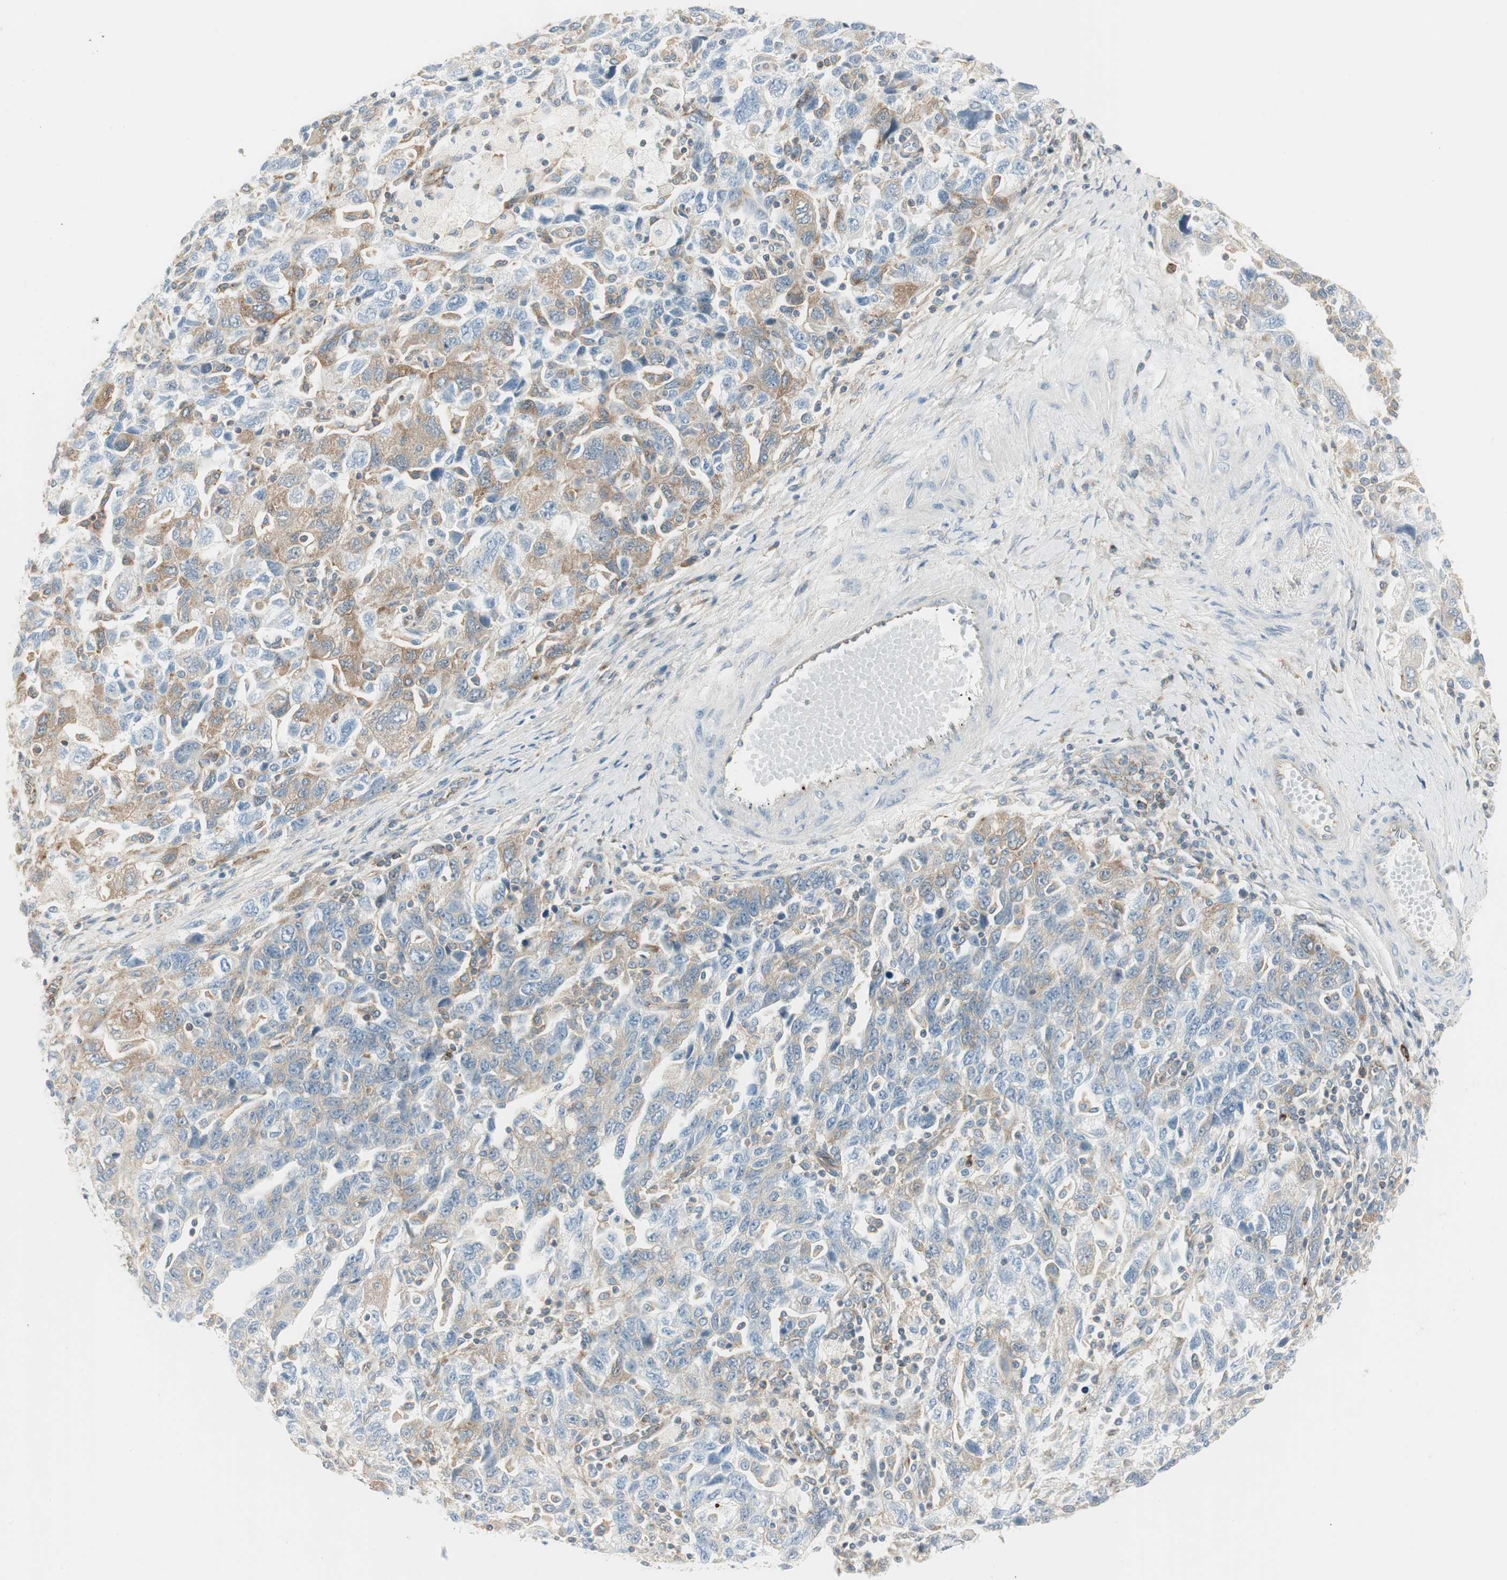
{"staining": {"intensity": "weak", "quantity": "25%-75%", "location": "cytoplasmic/membranous"}, "tissue": "ovarian cancer", "cell_type": "Tumor cells", "image_type": "cancer", "snomed": [{"axis": "morphology", "description": "Carcinoma, NOS"}, {"axis": "morphology", "description": "Cystadenocarcinoma, serous, NOS"}, {"axis": "topography", "description": "Ovary"}], "caption": "Ovarian cancer (serous cystadenocarcinoma) stained with a protein marker reveals weak staining in tumor cells.", "gene": "AGFG1", "patient": {"sex": "female", "age": 69}}